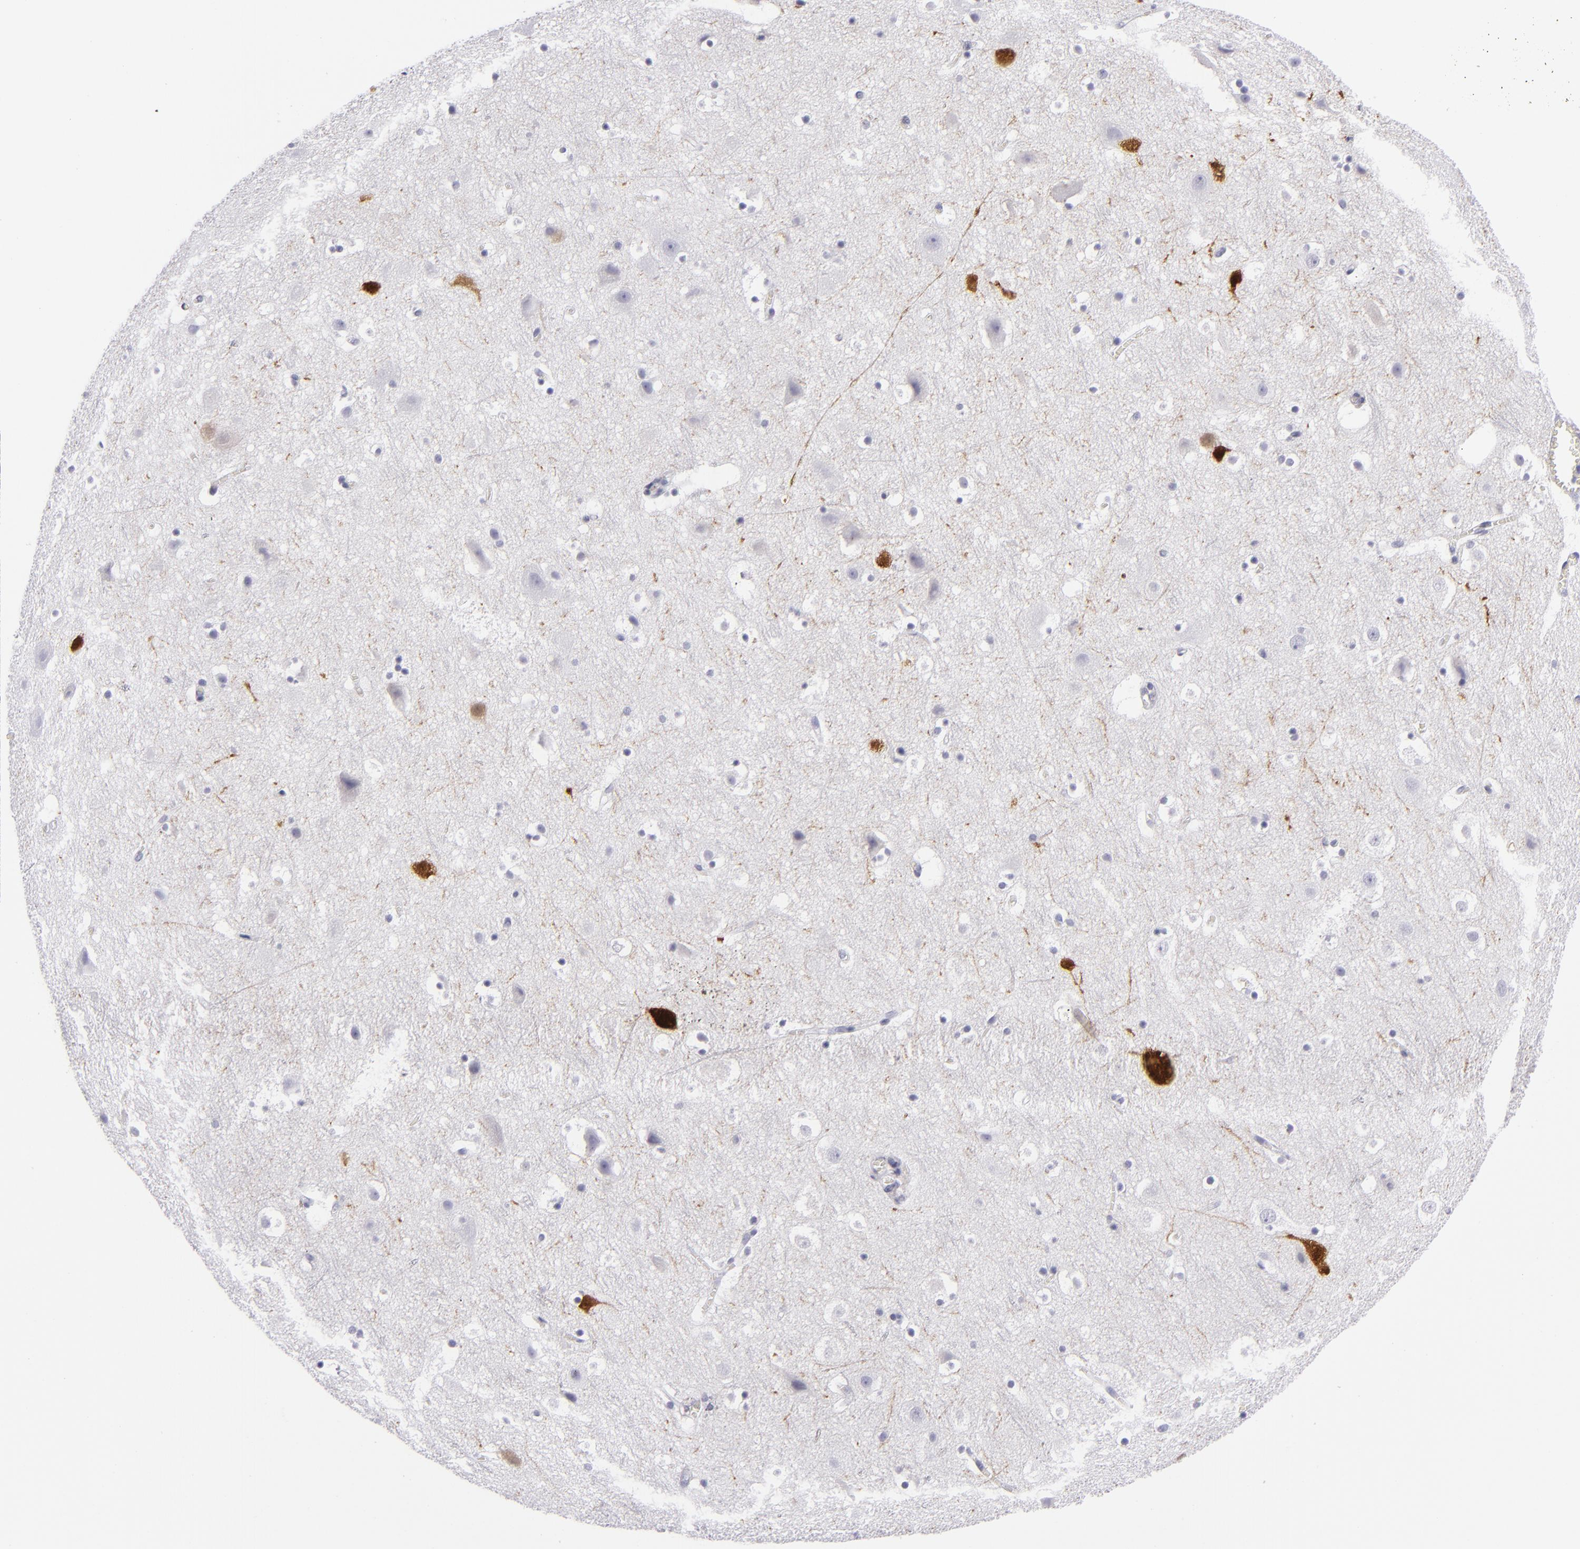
{"staining": {"intensity": "negative", "quantity": "none", "location": "none"}, "tissue": "cerebral cortex", "cell_type": "Endothelial cells", "image_type": "normal", "snomed": [{"axis": "morphology", "description": "Normal tissue, NOS"}, {"axis": "topography", "description": "Cerebral cortex"}], "caption": "This is an immunohistochemistry histopathology image of benign cerebral cortex. There is no expression in endothelial cells.", "gene": "PVALB", "patient": {"sex": "male", "age": 45}}